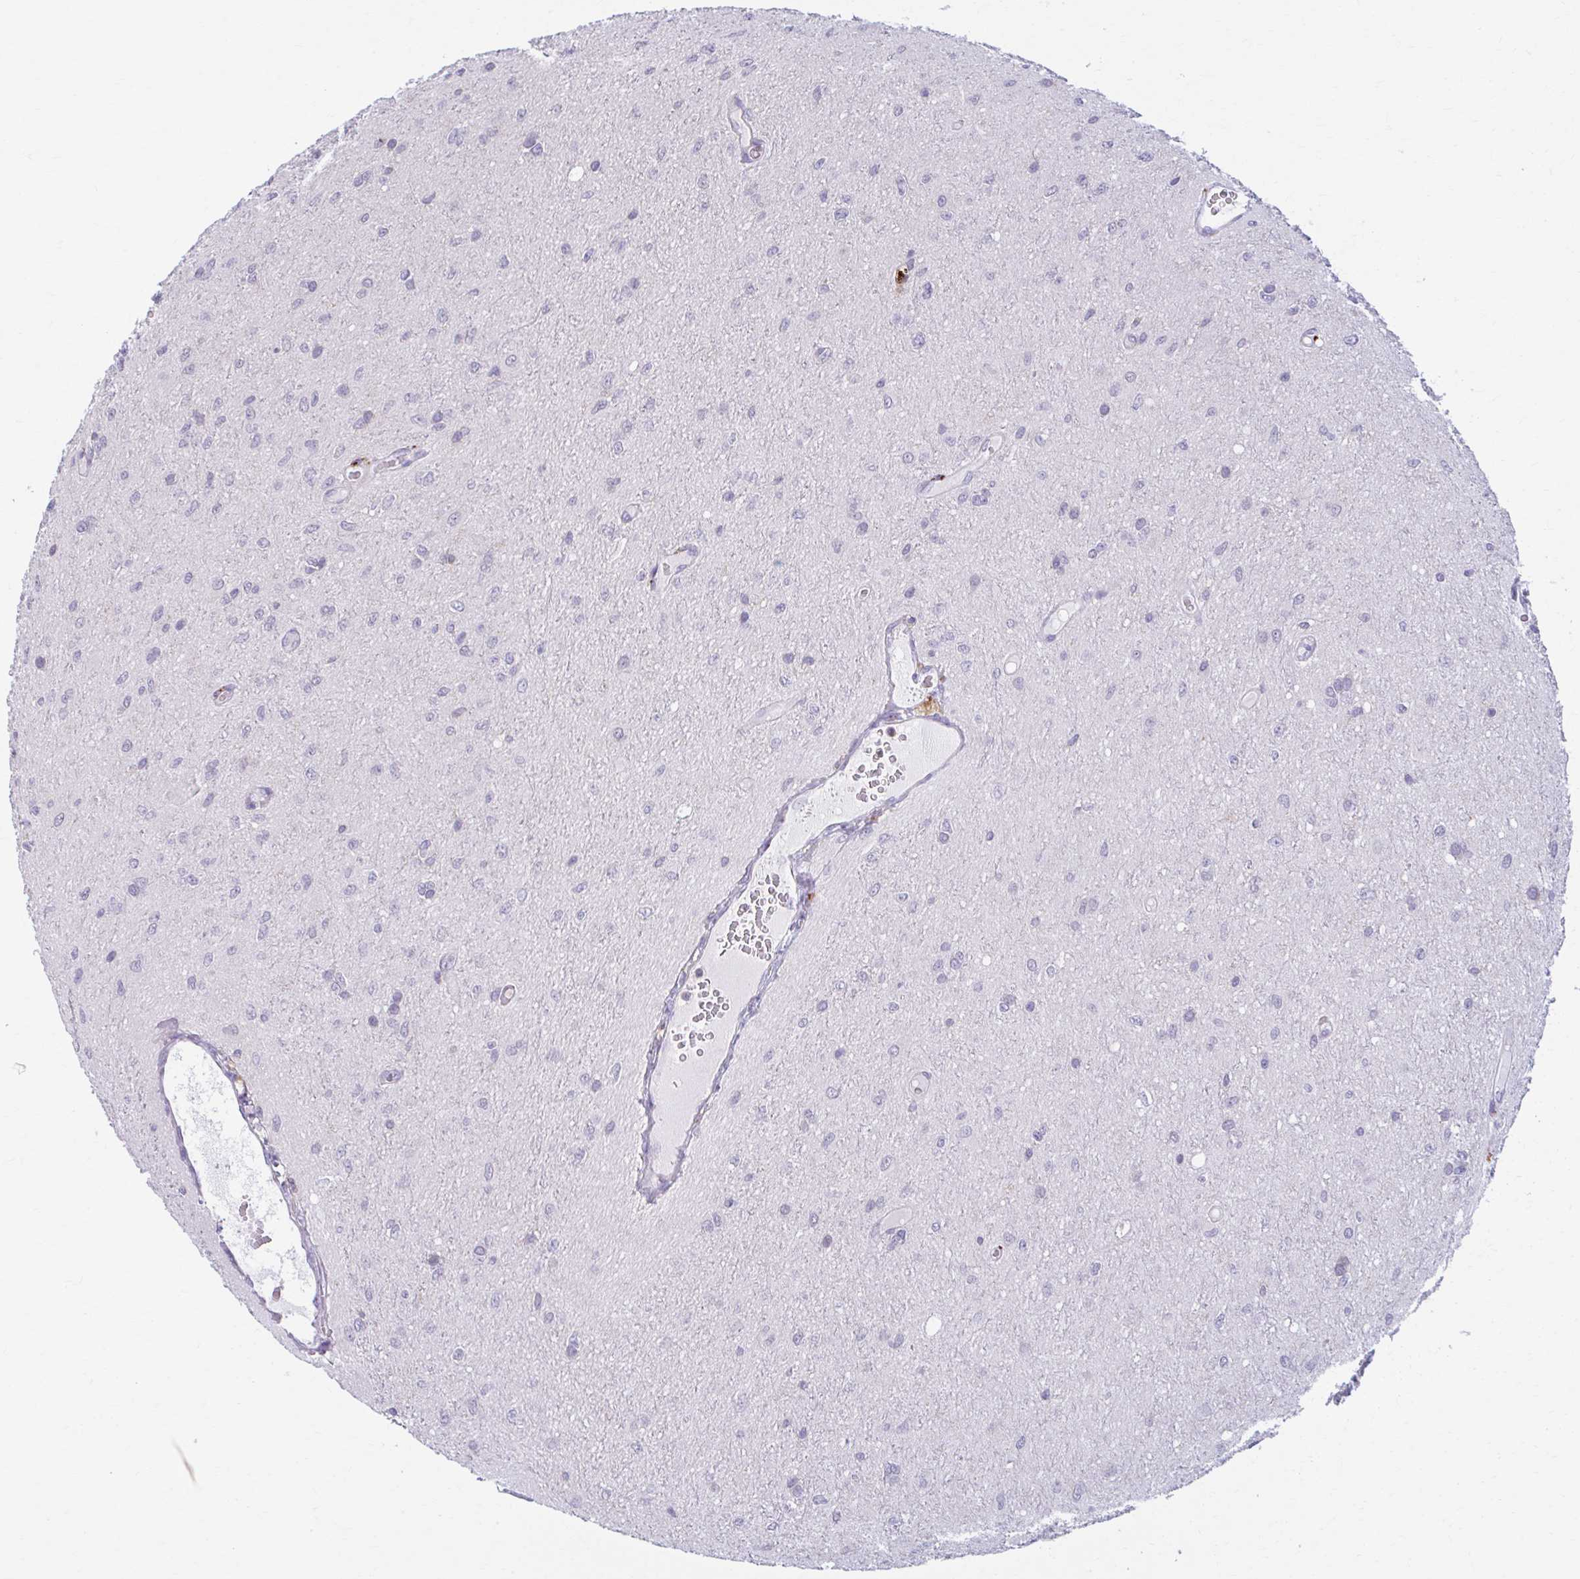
{"staining": {"intensity": "negative", "quantity": "none", "location": "none"}, "tissue": "glioma", "cell_type": "Tumor cells", "image_type": "cancer", "snomed": [{"axis": "morphology", "description": "Glioma, malignant, Low grade"}, {"axis": "topography", "description": "Cerebellum"}], "caption": "Protein analysis of glioma exhibits no significant expression in tumor cells. Brightfield microscopy of IHC stained with DAB (3,3'-diaminobenzidine) (brown) and hematoxylin (blue), captured at high magnification.", "gene": "ADAT3", "patient": {"sex": "female", "age": 5}}